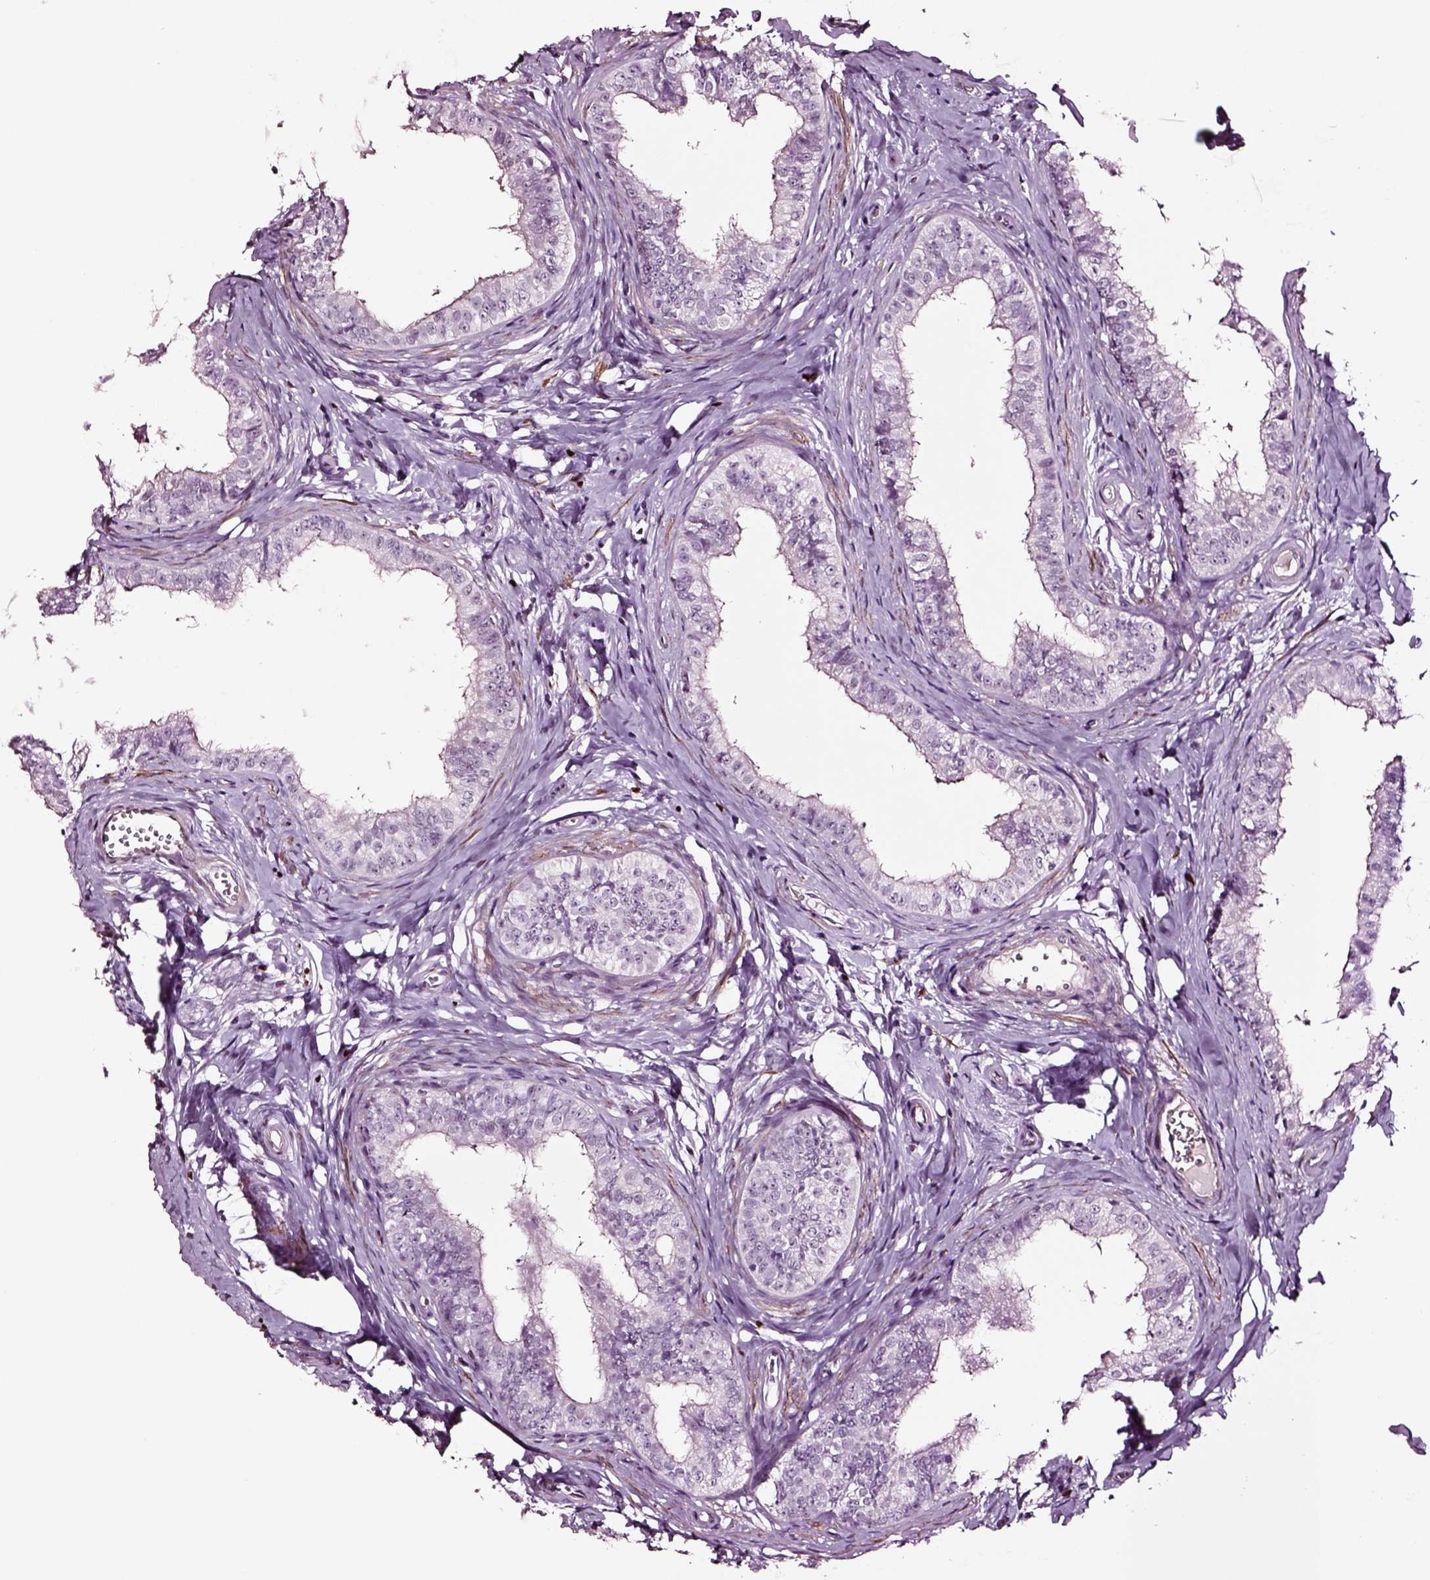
{"staining": {"intensity": "negative", "quantity": "none", "location": "none"}, "tissue": "epididymis", "cell_type": "Glandular cells", "image_type": "normal", "snomed": [{"axis": "morphology", "description": "Normal tissue, NOS"}, {"axis": "topography", "description": "Epididymis"}], "caption": "This is a histopathology image of immunohistochemistry (IHC) staining of benign epididymis, which shows no staining in glandular cells.", "gene": "SOX10", "patient": {"sex": "male", "age": 24}}